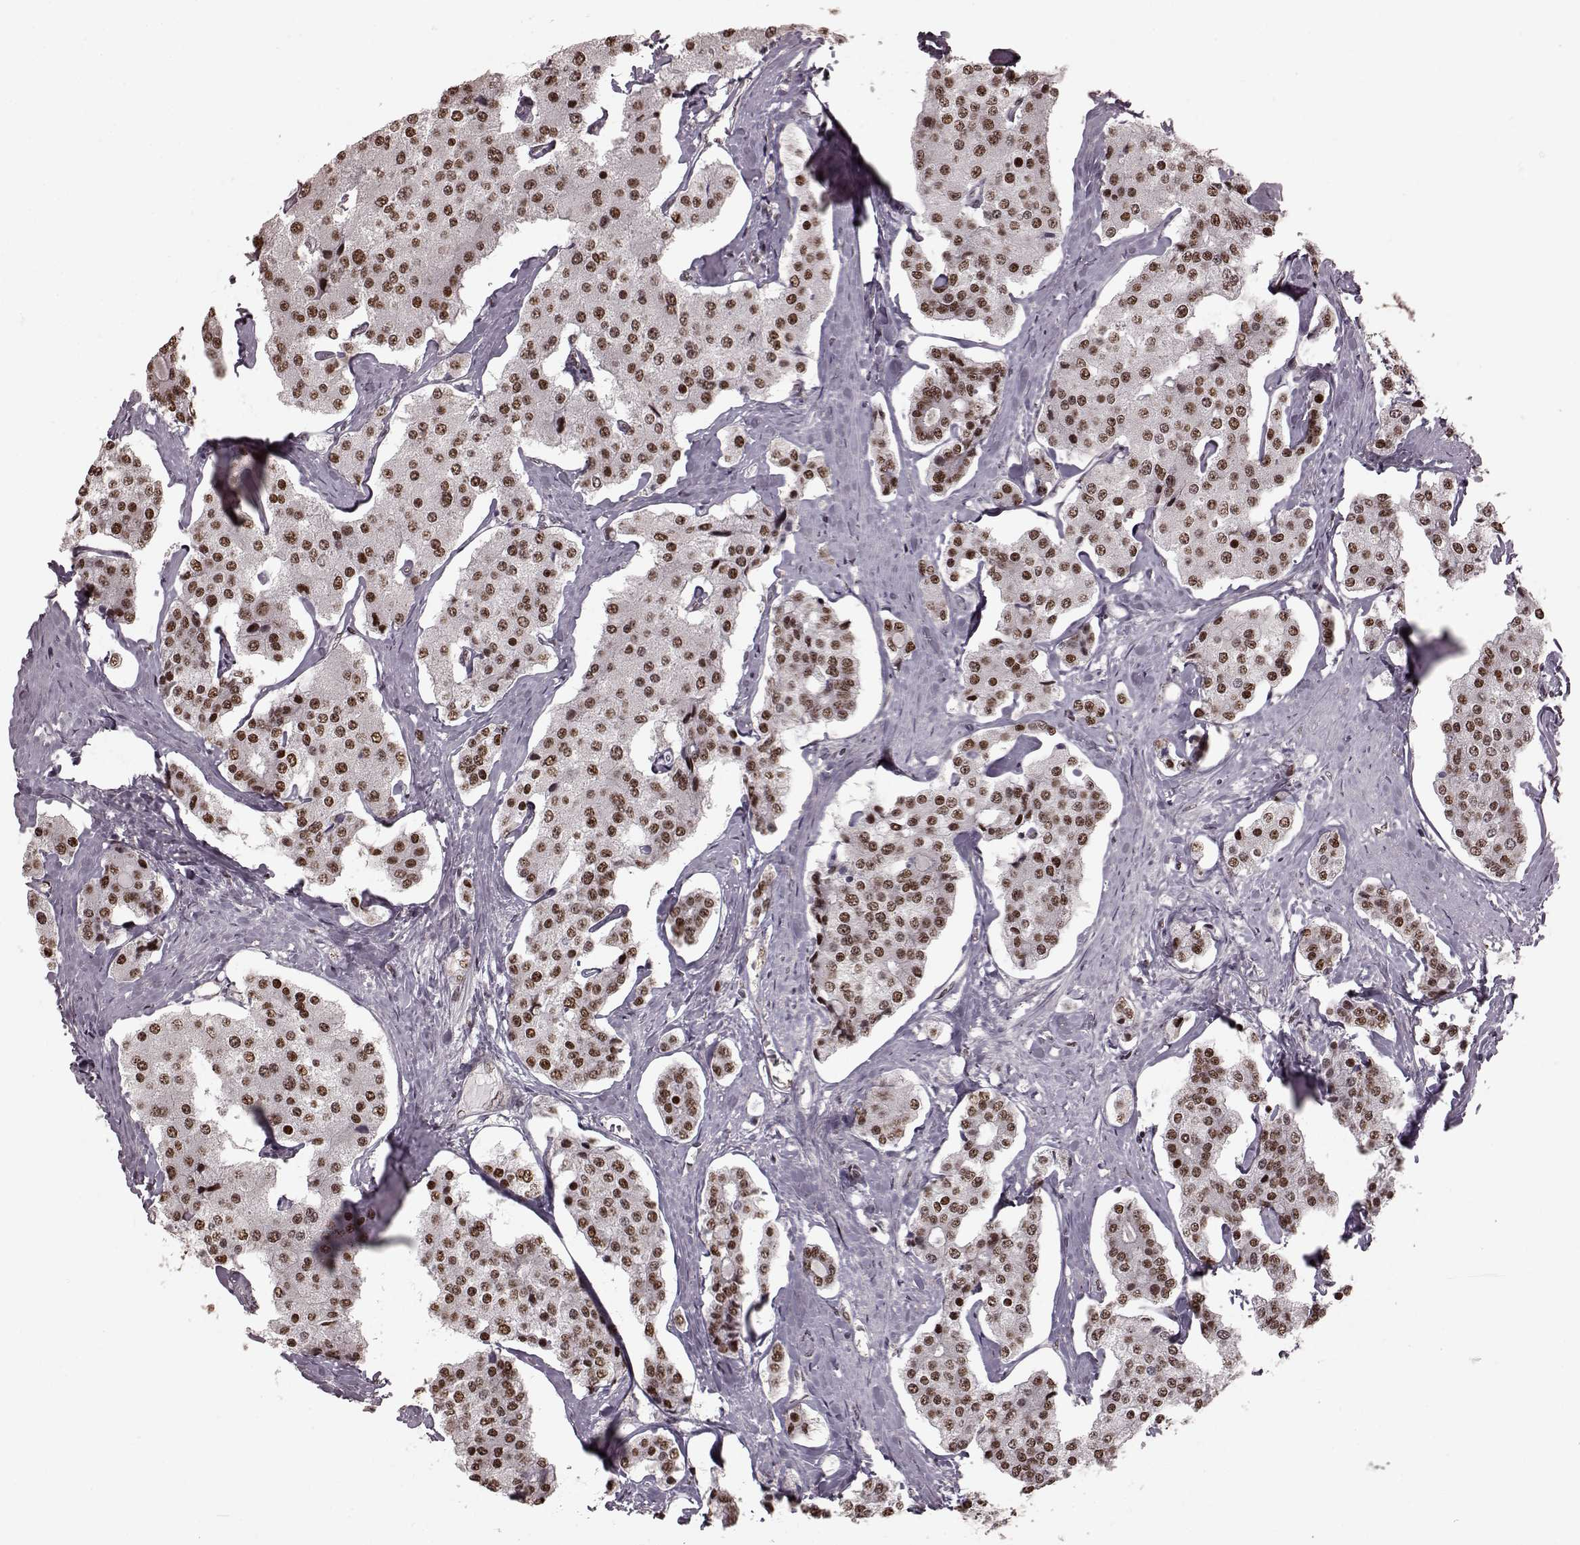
{"staining": {"intensity": "strong", "quantity": ">75%", "location": "nuclear"}, "tissue": "carcinoid", "cell_type": "Tumor cells", "image_type": "cancer", "snomed": [{"axis": "morphology", "description": "Carcinoid, malignant, NOS"}, {"axis": "topography", "description": "Small intestine"}], "caption": "Immunohistochemical staining of human carcinoid reveals high levels of strong nuclear positivity in approximately >75% of tumor cells.", "gene": "NR2C1", "patient": {"sex": "female", "age": 65}}